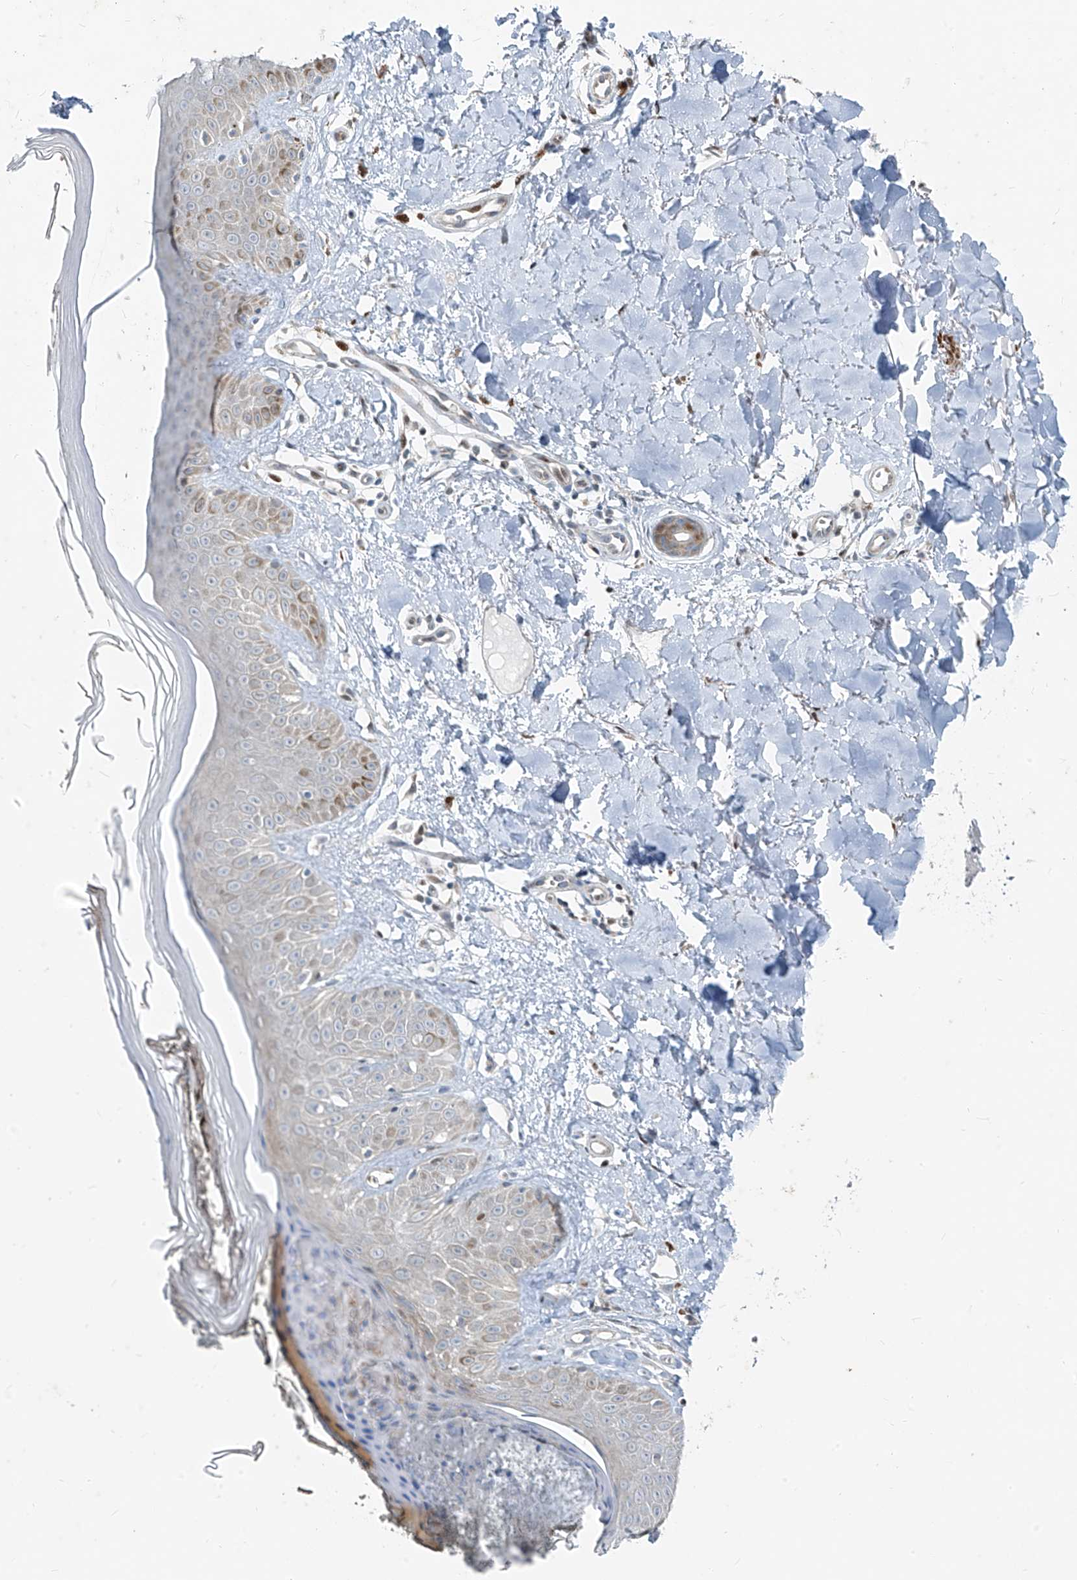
{"staining": {"intensity": "moderate", "quantity": "25%-75%", "location": "cytoplasmic/membranous,nuclear"}, "tissue": "skin", "cell_type": "Fibroblasts", "image_type": "normal", "snomed": [{"axis": "morphology", "description": "Normal tissue, NOS"}, {"axis": "topography", "description": "Skin"}], "caption": "A brown stain labels moderate cytoplasmic/membranous,nuclear positivity of a protein in fibroblasts of benign human skin.", "gene": "PPCS", "patient": {"sex": "female", "age": 64}}